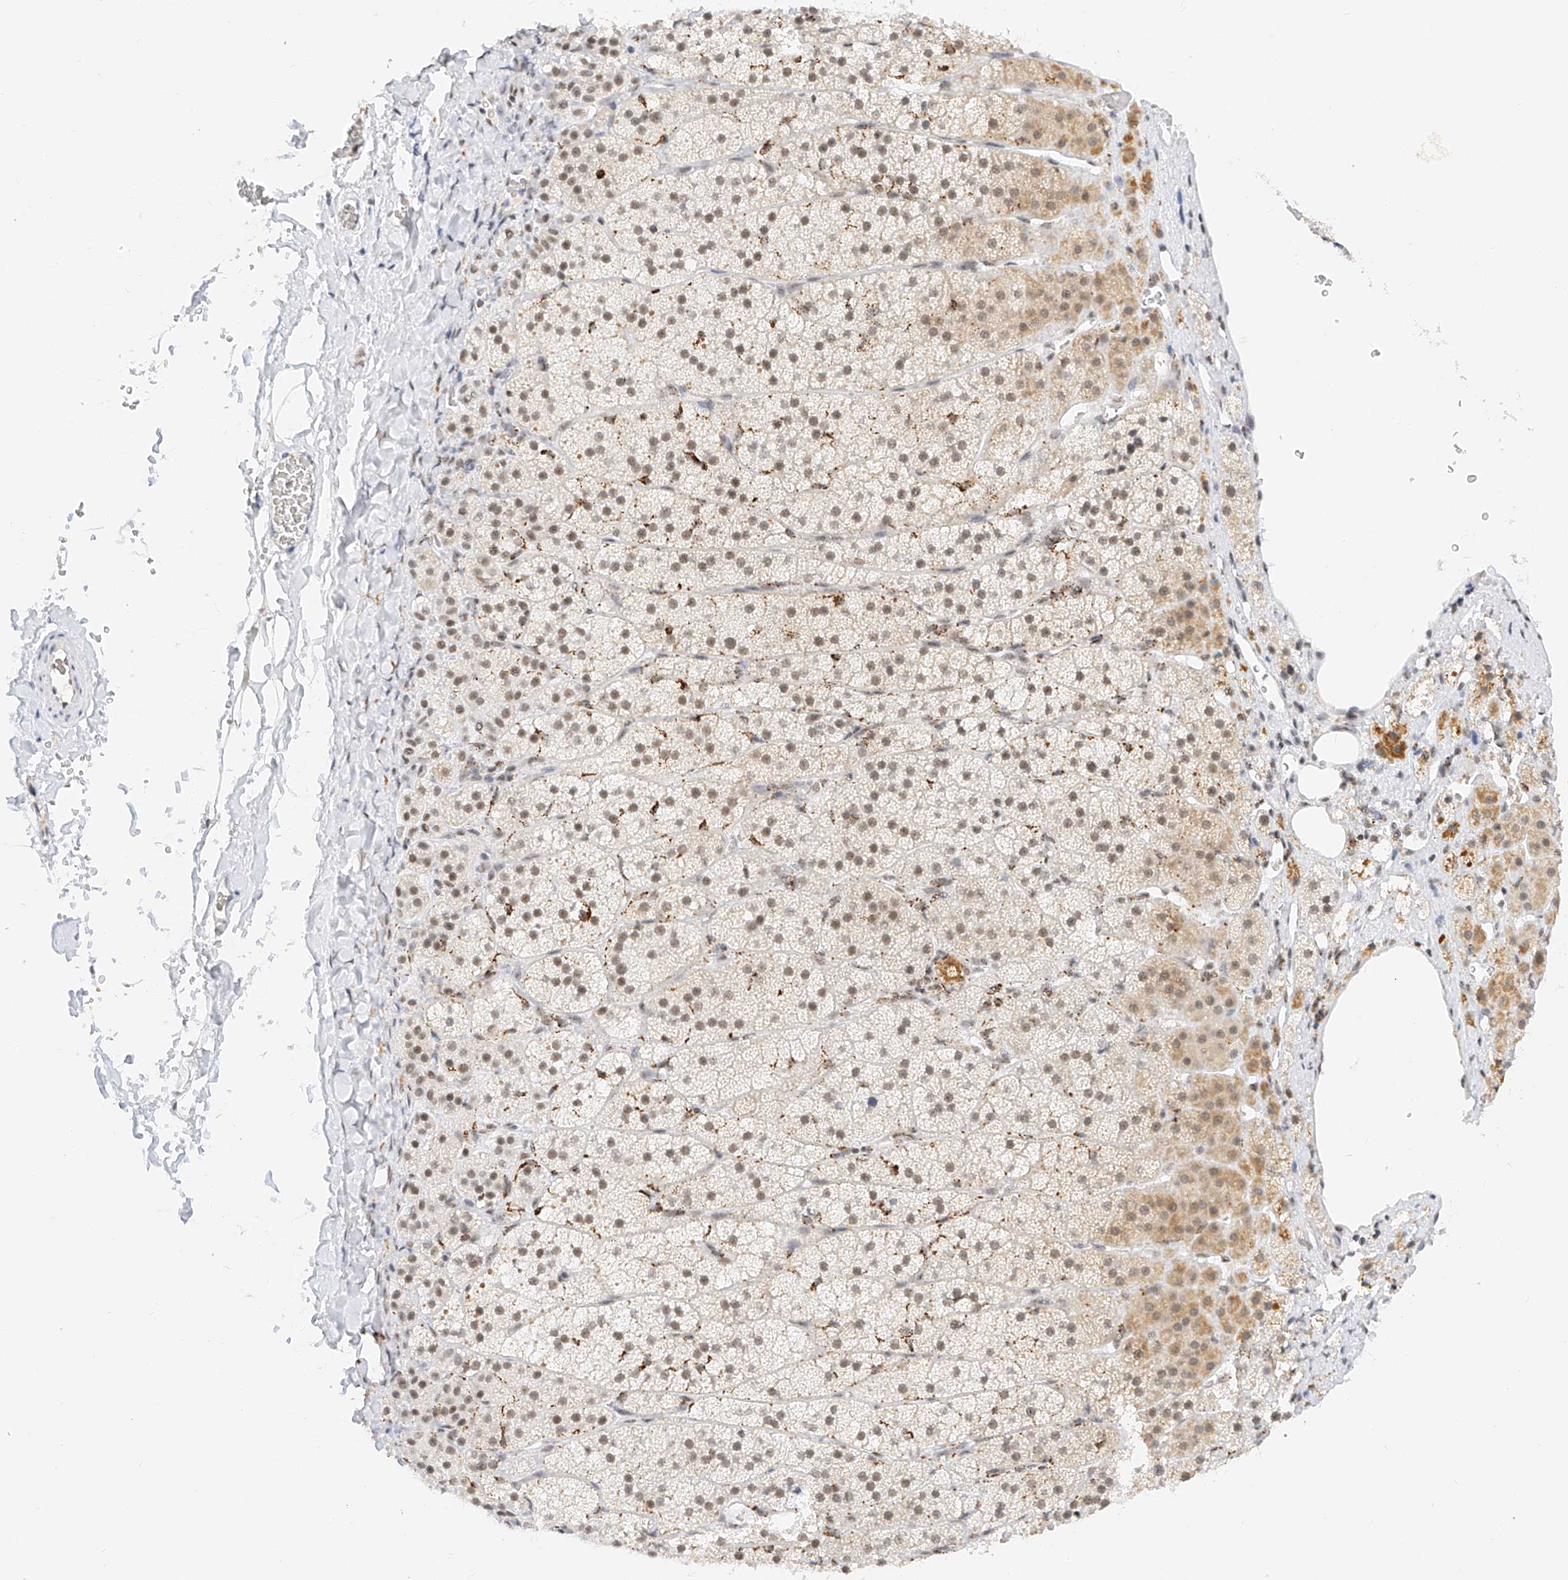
{"staining": {"intensity": "moderate", "quantity": "25%-75%", "location": "nuclear"}, "tissue": "adrenal gland", "cell_type": "Glandular cells", "image_type": "normal", "snomed": [{"axis": "morphology", "description": "Normal tissue, NOS"}, {"axis": "topography", "description": "Adrenal gland"}], "caption": "Immunohistochemical staining of unremarkable human adrenal gland displays moderate nuclear protein positivity in approximately 25%-75% of glandular cells.", "gene": "NRF1", "patient": {"sex": "female", "age": 44}}